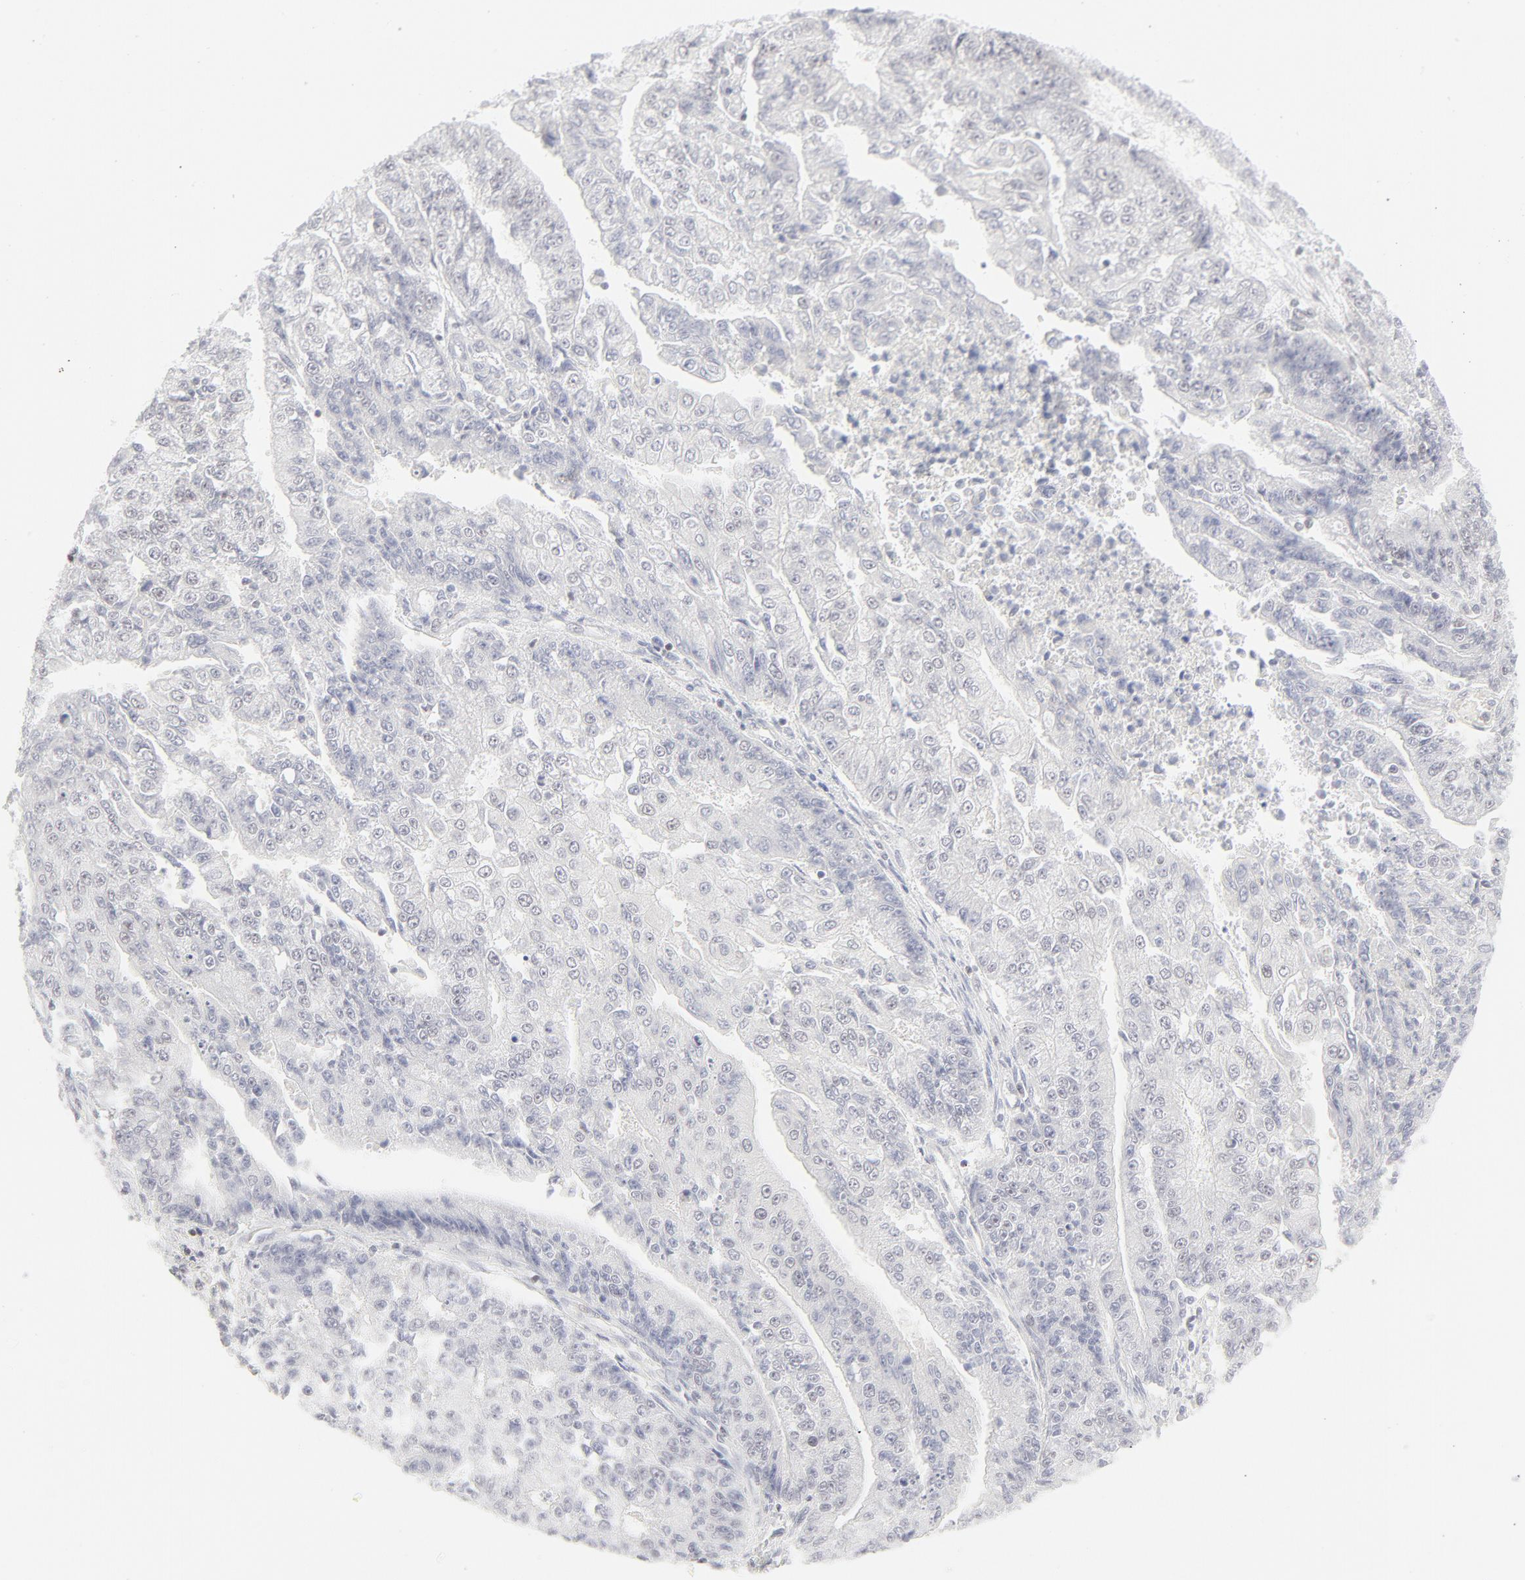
{"staining": {"intensity": "negative", "quantity": "none", "location": "none"}, "tissue": "endometrial cancer", "cell_type": "Tumor cells", "image_type": "cancer", "snomed": [{"axis": "morphology", "description": "Adenocarcinoma, NOS"}, {"axis": "topography", "description": "Endometrium"}], "caption": "Tumor cells show no significant staining in adenocarcinoma (endometrial).", "gene": "PRKCB", "patient": {"sex": "female", "age": 75}}